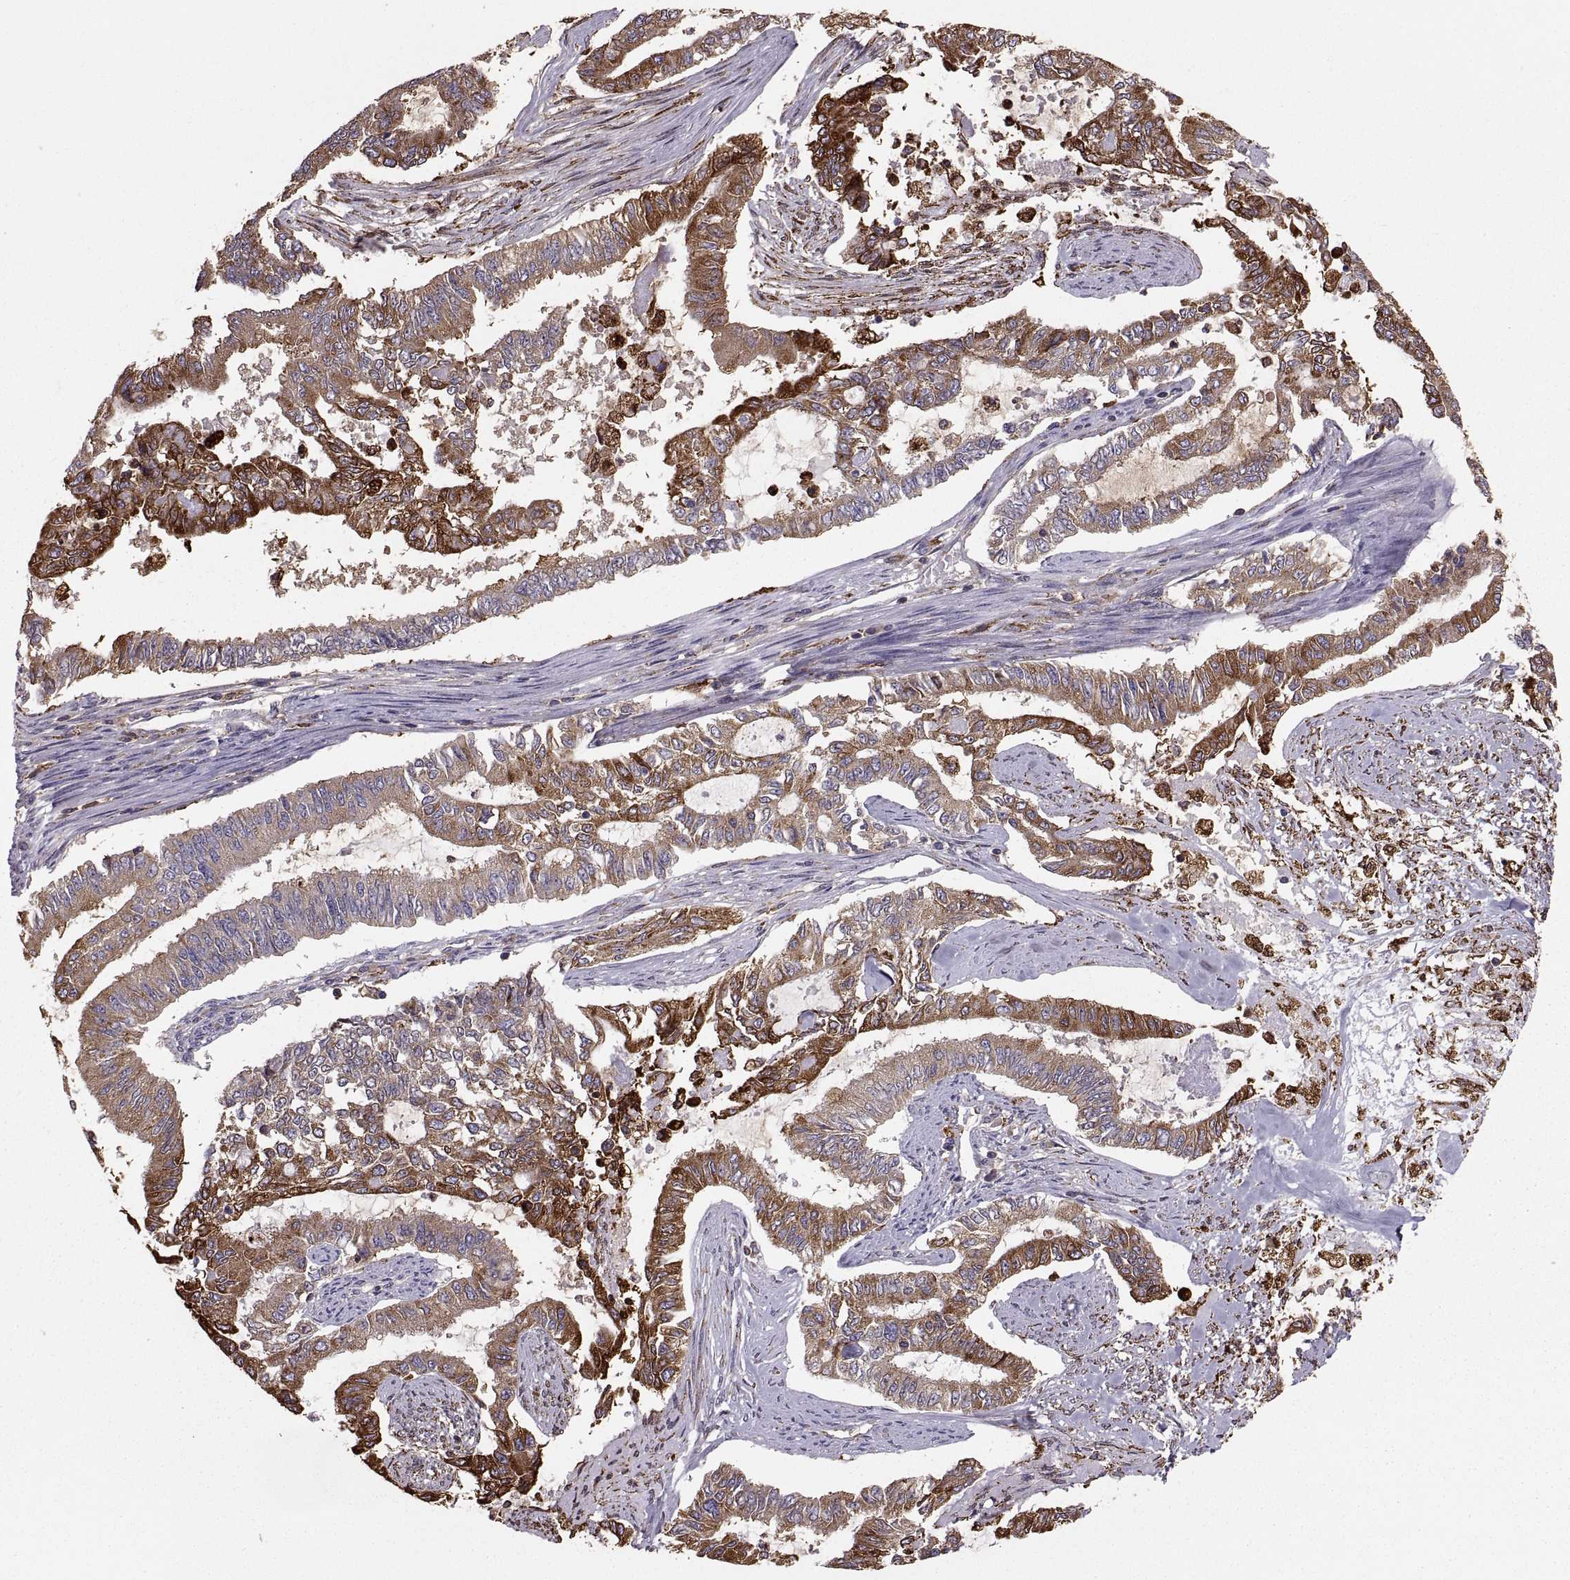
{"staining": {"intensity": "moderate", "quantity": ">75%", "location": "cytoplasmic/membranous"}, "tissue": "endometrial cancer", "cell_type": "Tumor cells", "image_type": "cancer", "snomed": [{"axis": "morphology", "description": "Adenocarcinoma, NOS"}, {"axis": "topography", "description": "Uterus"}], "caption": "This photomicrograph exhibits immunohistochemistry (IHC) staining of adenocarcinoma (endometrial), with medium moderate cytoplasmic/membranous positivity in about >75% of tumor cells.", "gene": "ERO1A", "patient": {"sex": "female", "age": 59}}